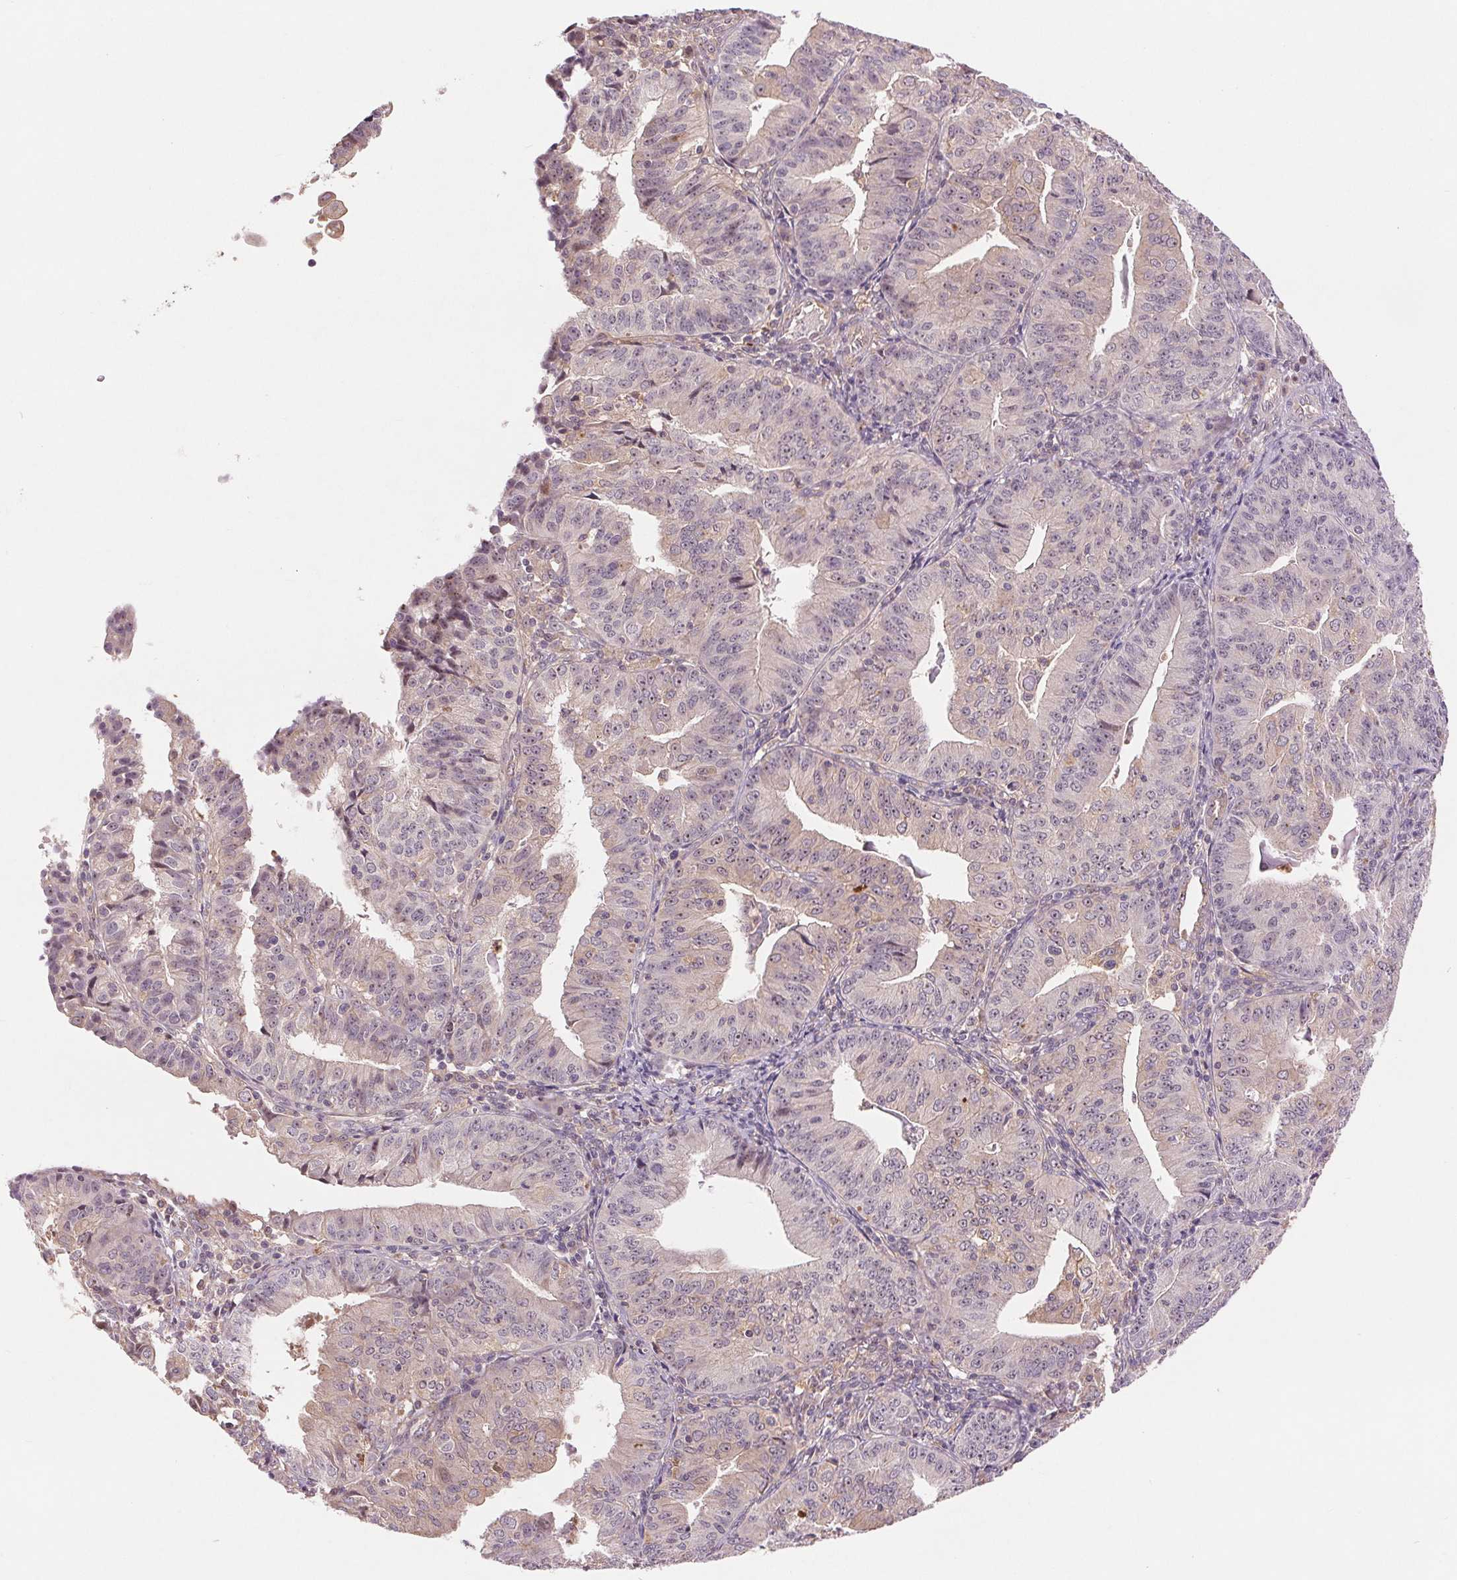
{"staining": {"intensity": "negative", "quantity": "none", "location": "none"}, "tissue": "endometrial cancer", "cell_type": "Tumor cells", "image_type": "cancer", "snomed": [{"axis": "morphology", "description": "Adenocarcinoma, NOS"}, {"axis": "topography", "description": "Endometrium"}], "caption": "Tumor cells show no significant protein staining in endometrial cancer.", "gene": "RANBP3L", "patient": {"sex": "female", "age": 56}}